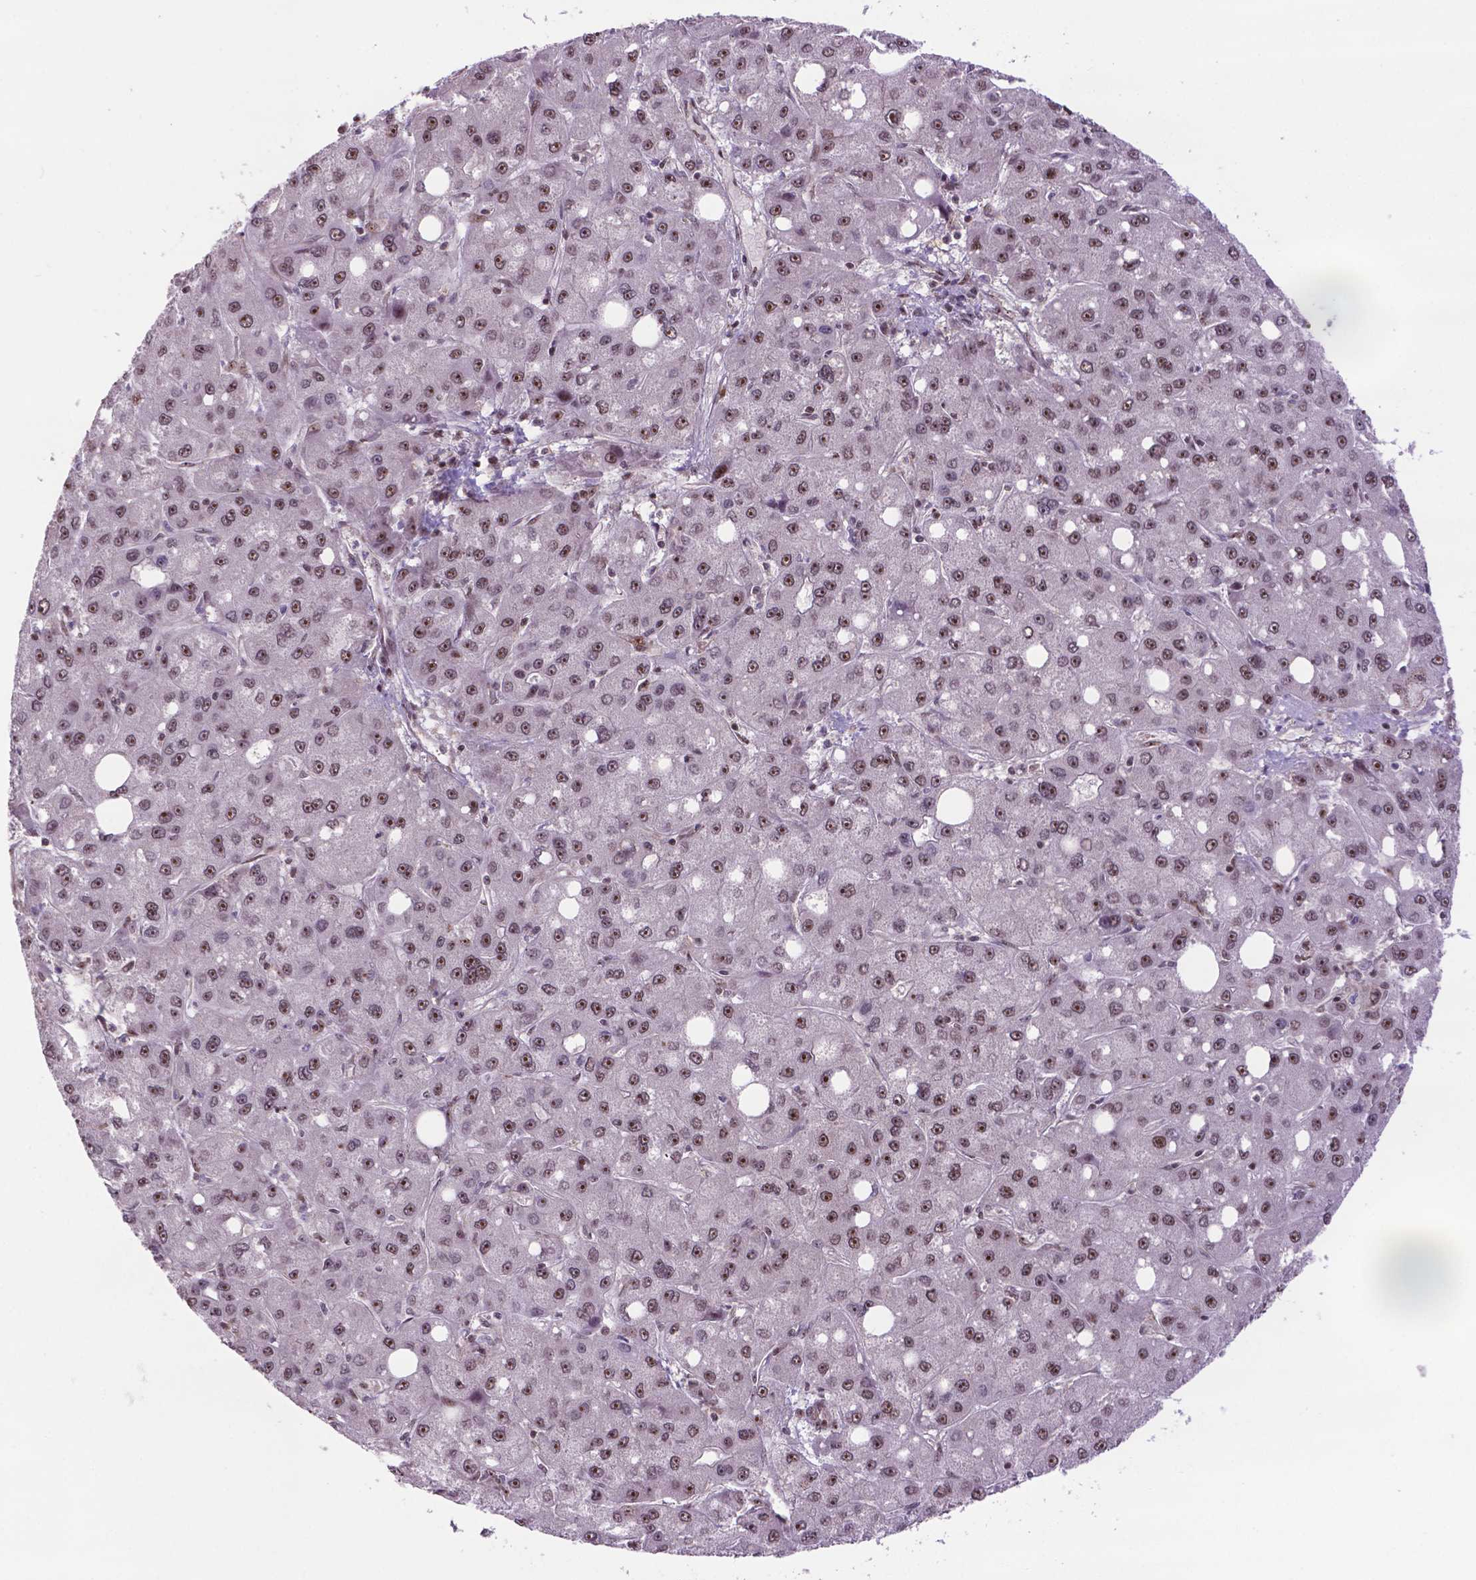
{"staining": {"intensity": "moderate", "quantity": "25%-75%", "location": "nuclear"}, "tissue": "liver cancer", "cell_type": "Tumor cells", "image_type": "cancer", "snomed": [{"axis": "morphology", "description": "Carcinoma, Hepatocellular, NOS"}, {"axis": "topography", "description": "Liver"}], "caption": "Liver cancer (hepatocellular carcinoma) tissue displays moderate nuclear staining in approximately 25%-75% of tumor cells, visualized by immunohistochemistry. (Stains: DAB (3,3'-diaminobenzidine) in brown, nuclei in blue, Microscopy: brightfield microscopy at high magnification).", "gene": "CSNK2A1", "patient": {"sex": "male", "age": 73}}